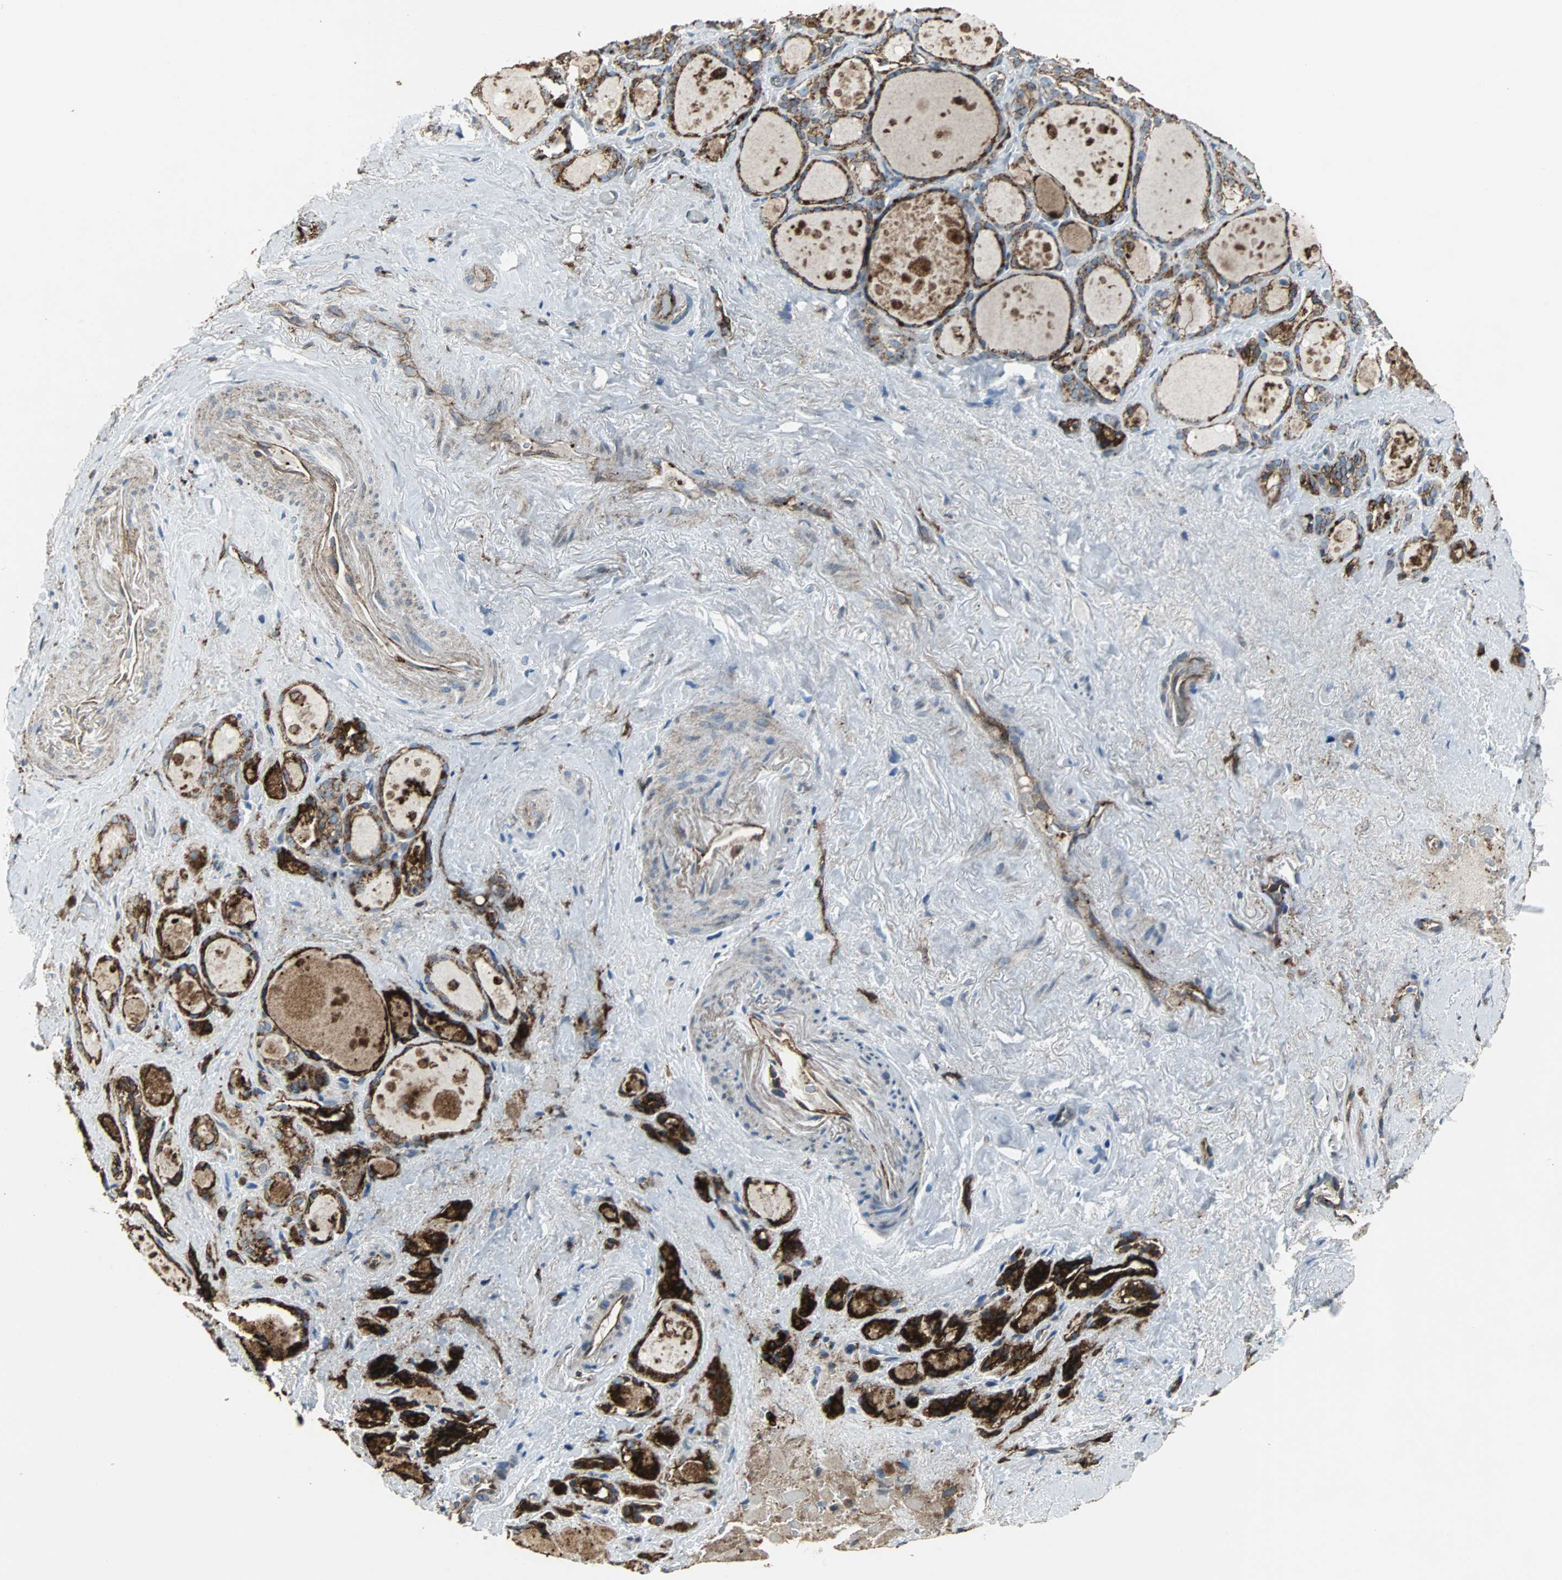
{"staining": {"intensity": "strong", "quantity": ">75%", "location": "cytoplasmic/membranous"}, "tissue": "thyroid gland", "cell_type": "Glandular cells", "image_type": "normal", "snomed": [{"axis": "morphology", "description": "Normal tissue, NOS"}, {"axis": "topography", "description": "Thyroid gland"}], "caption": "Unremarkable thyroid gland displays strong cytoplasmic/membranous expression in approximately >75% of glandular cells.", "gene": "F11R", "patient": {"sex": "female", "age": 75}}